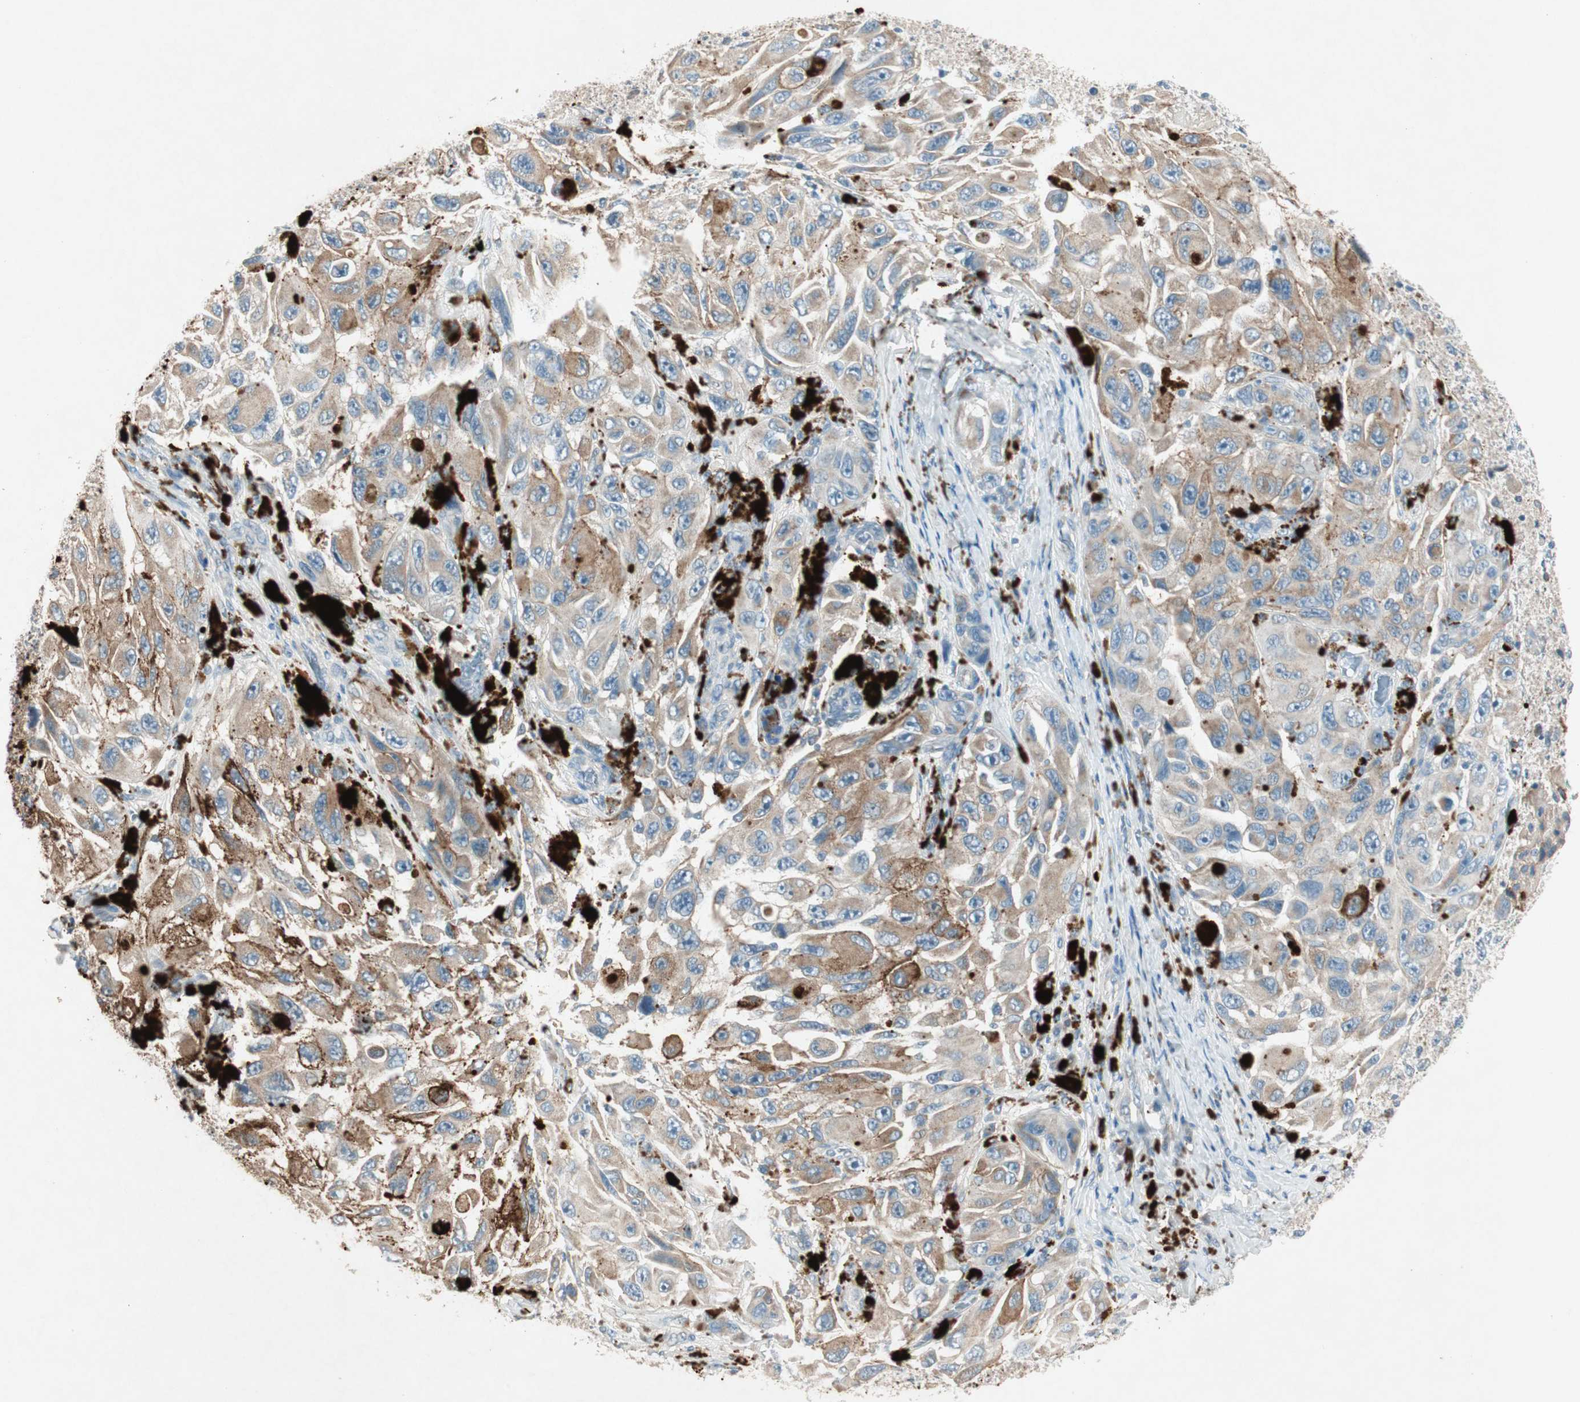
{"staining": {"intensity": "moderate", "quantity": "25%-75%", "location": "cytoplasmic/membranous"}, "tissue": "melanoma", "cell_type": "Tumor cells", "image_type": "cancer", "snomed": [{"axis": "morphology", "description": "Malignant melanoma, NOS"}, {"axis": "topography", "description": "Skin"}], "caption": "A histopathology image showing moderate cytoplasmic/membranous staining in about 25%-75% of tumor cells in malignant melanoma, as visualized by brown immunohistochemical staining.", "gene": "NKAIN1", "patient": {"sex": "female", "age": 73}}